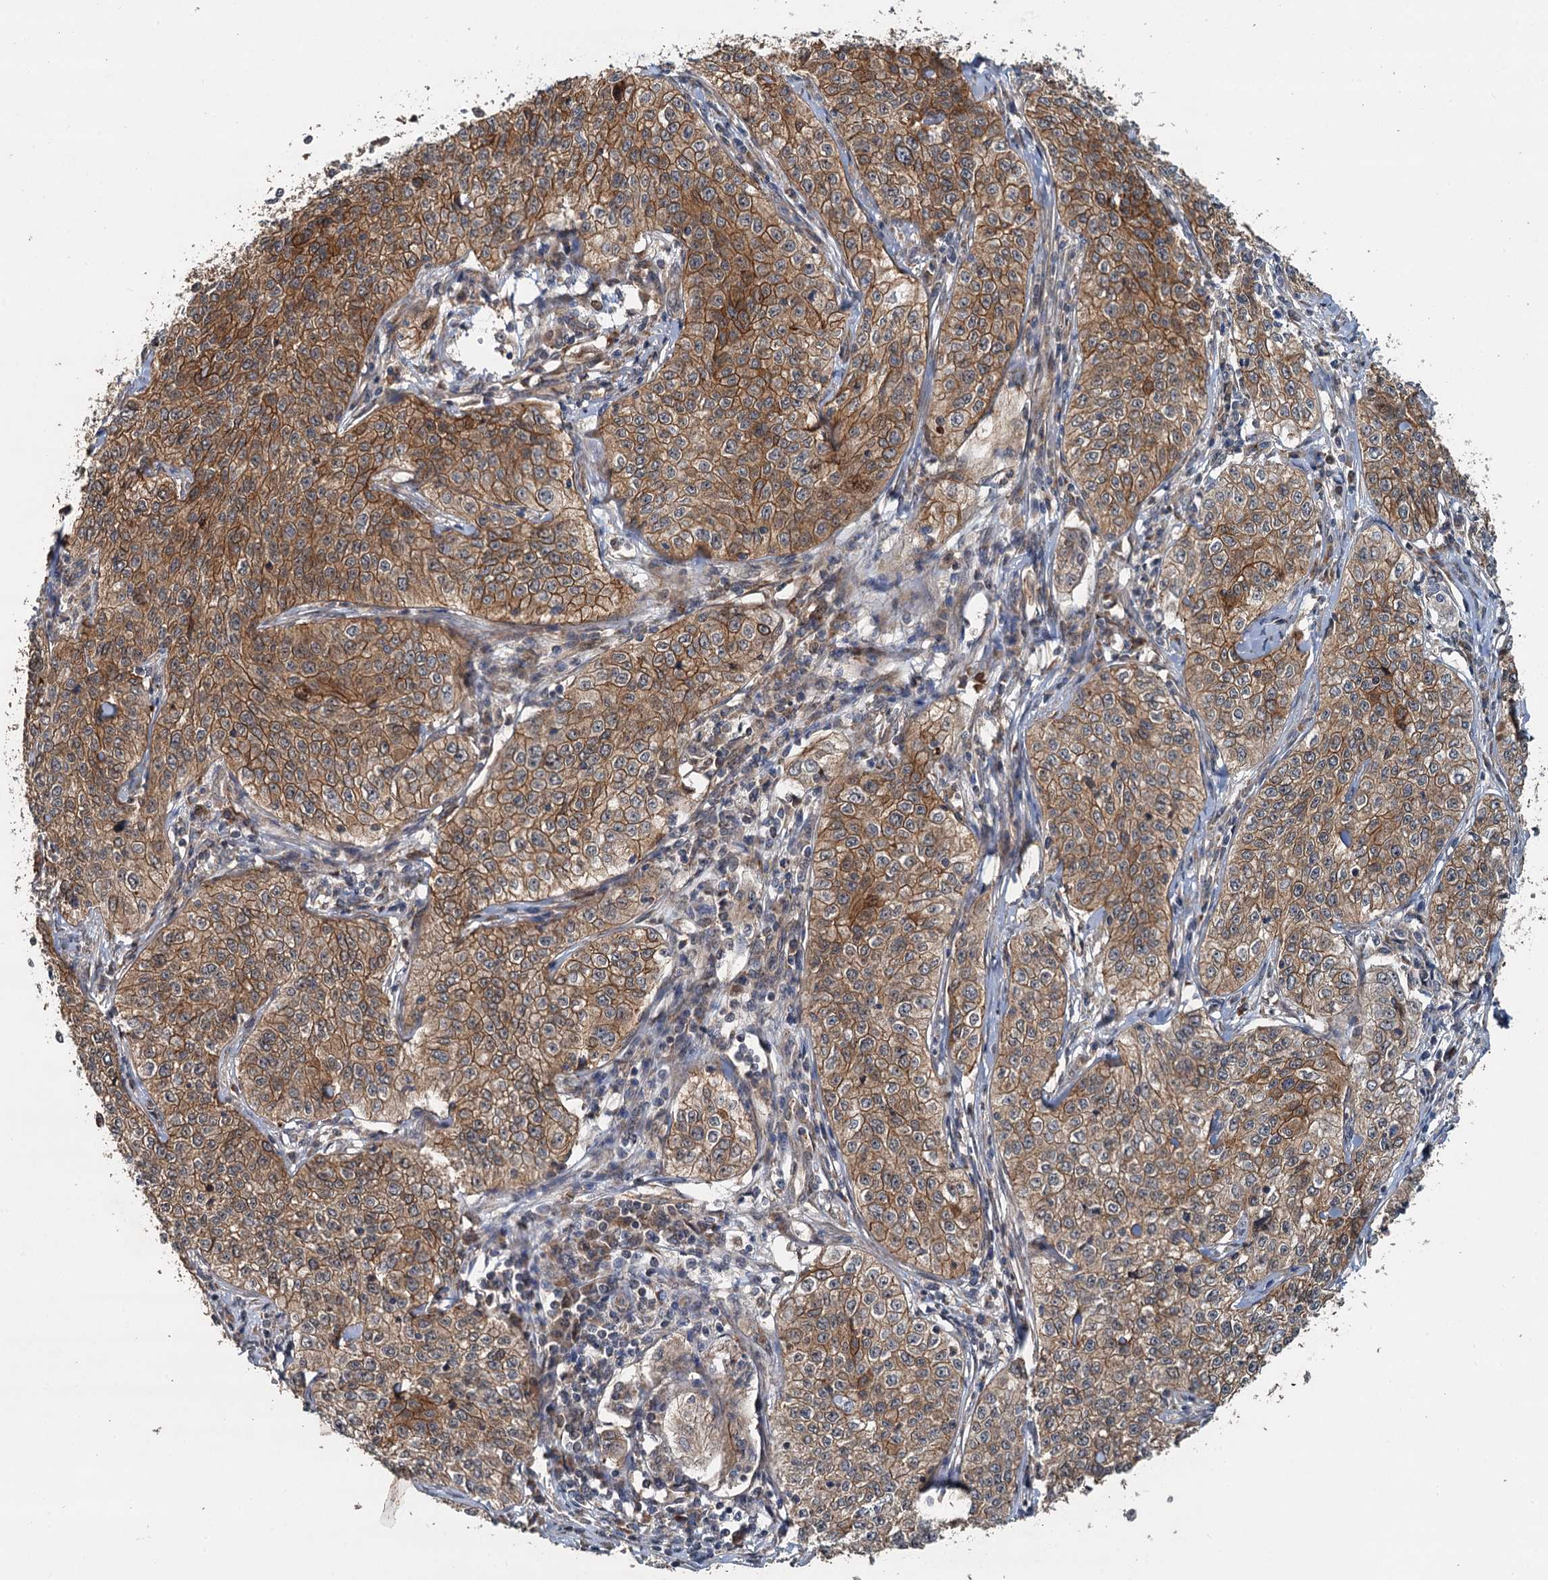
{"staining": {"intensity": "moderate", "quantity": ">75%", "location": "cytoplasmic/membranous"}, "tissue": "cervical cancer", "cell_type": "Tumor cells", "image_type": "cancer", "snomed": [{"axis": "morphology", "description": "Squamous cell carcinoma, NOS"}, {"axis": "topography", "description": "Cervix"}], "caption": "Protein staining of cervical cancer (squamous cell carcinoma) tissue reveals moderate cytoplasmic/membranous positivity in approximately >75% of tumor cells.", "gene": "LRRK2", "patient": {"sex": "female", "age": 35}}